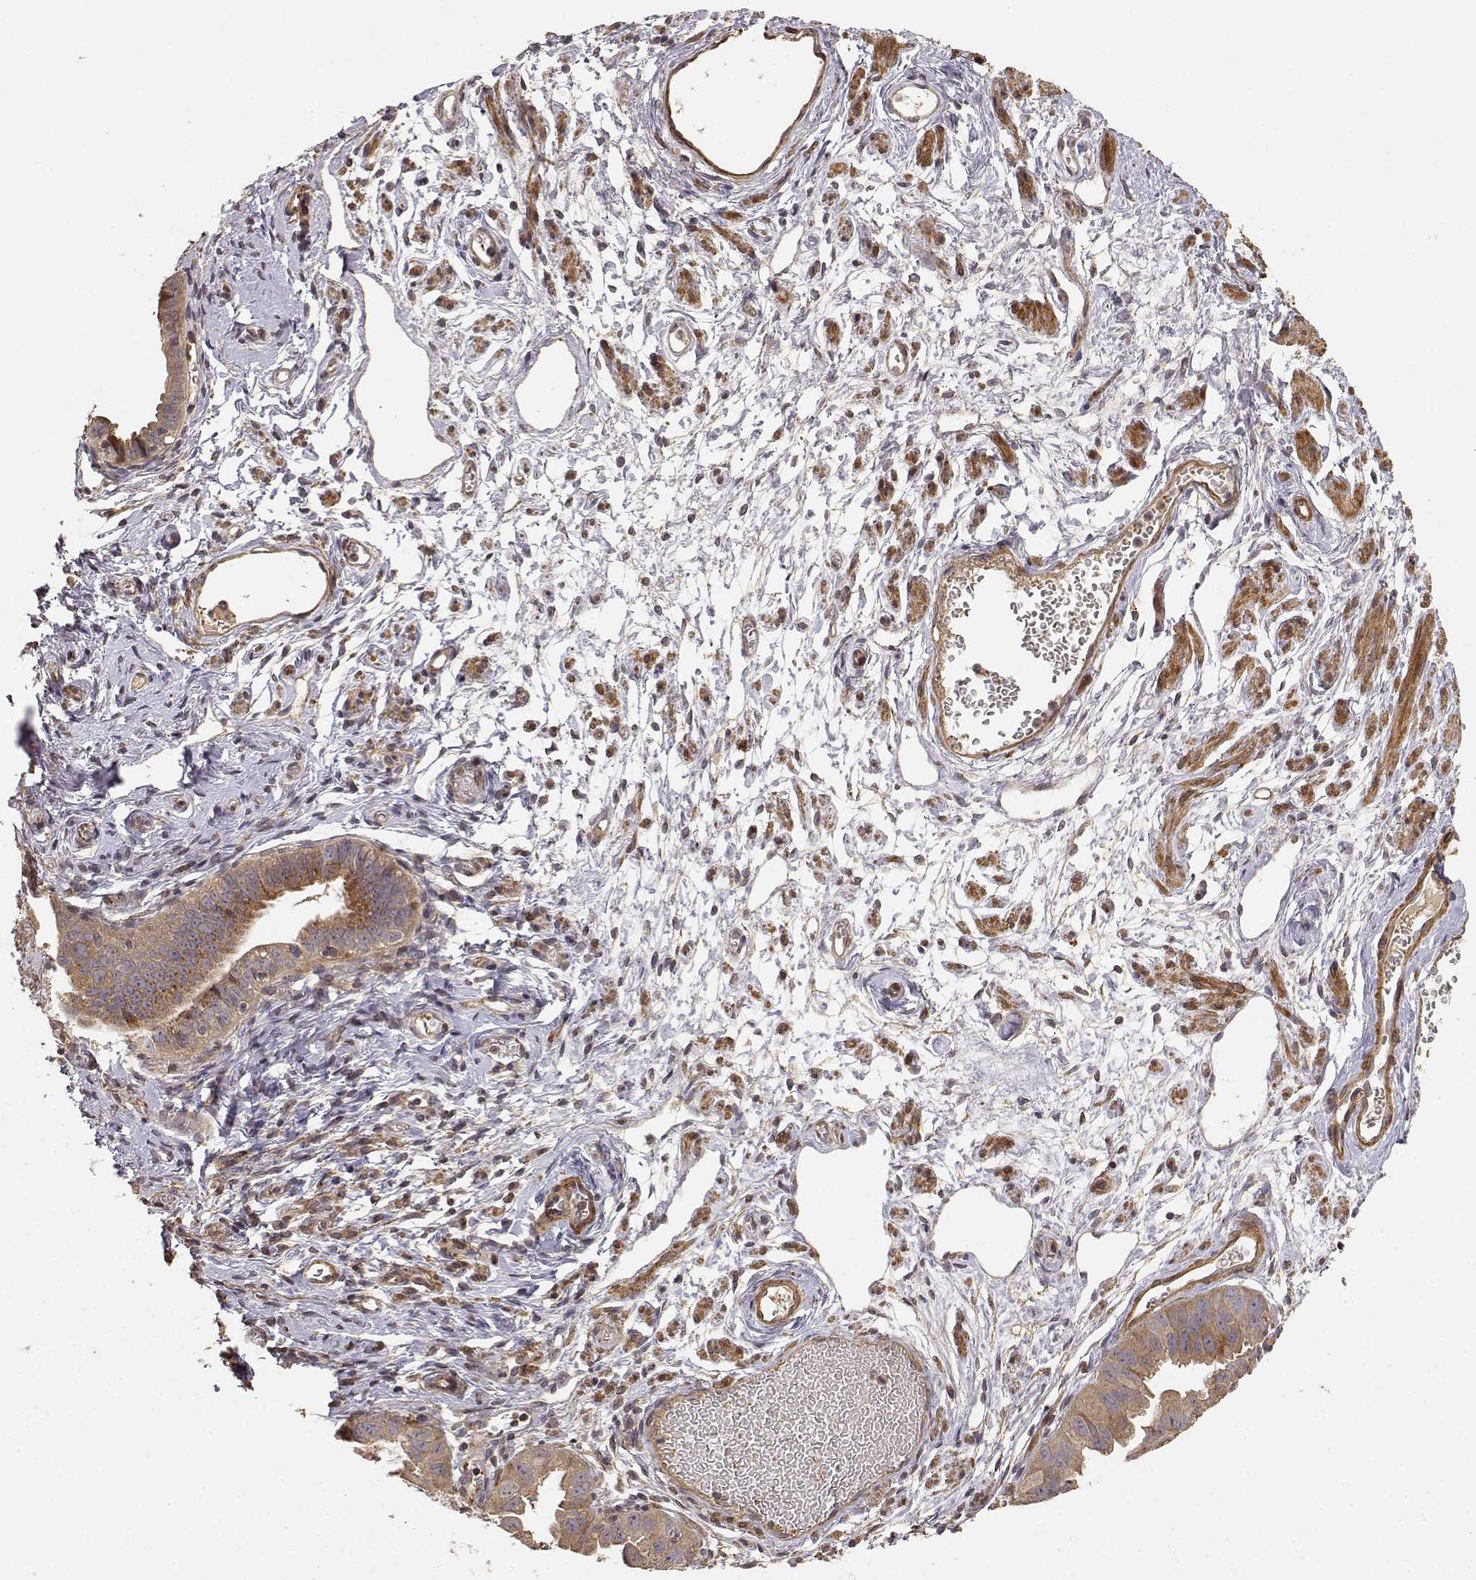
{"staining": {"intensity": "weak", "quantity": ">75%", "location": "cytoplasmic/membranous"}, "tissue": "ovarian cancer", "cell_type": "Tumor cells", "image_type": "cancer", "snomed": [{"axis": "morphology", "description": "Carcinoma, endometroid"}, {"axis": "topography", "description": "Ovary"}], "caption": "High-power microscopy captured an immunohistochemistry image of endometroid carcinoma (ovarian), revealing weak cytoplasmic/membranous expression in approximately >75% of tumor cells.", "gene": "PICK1", "patient": {"sex": "female", "age": 85}}